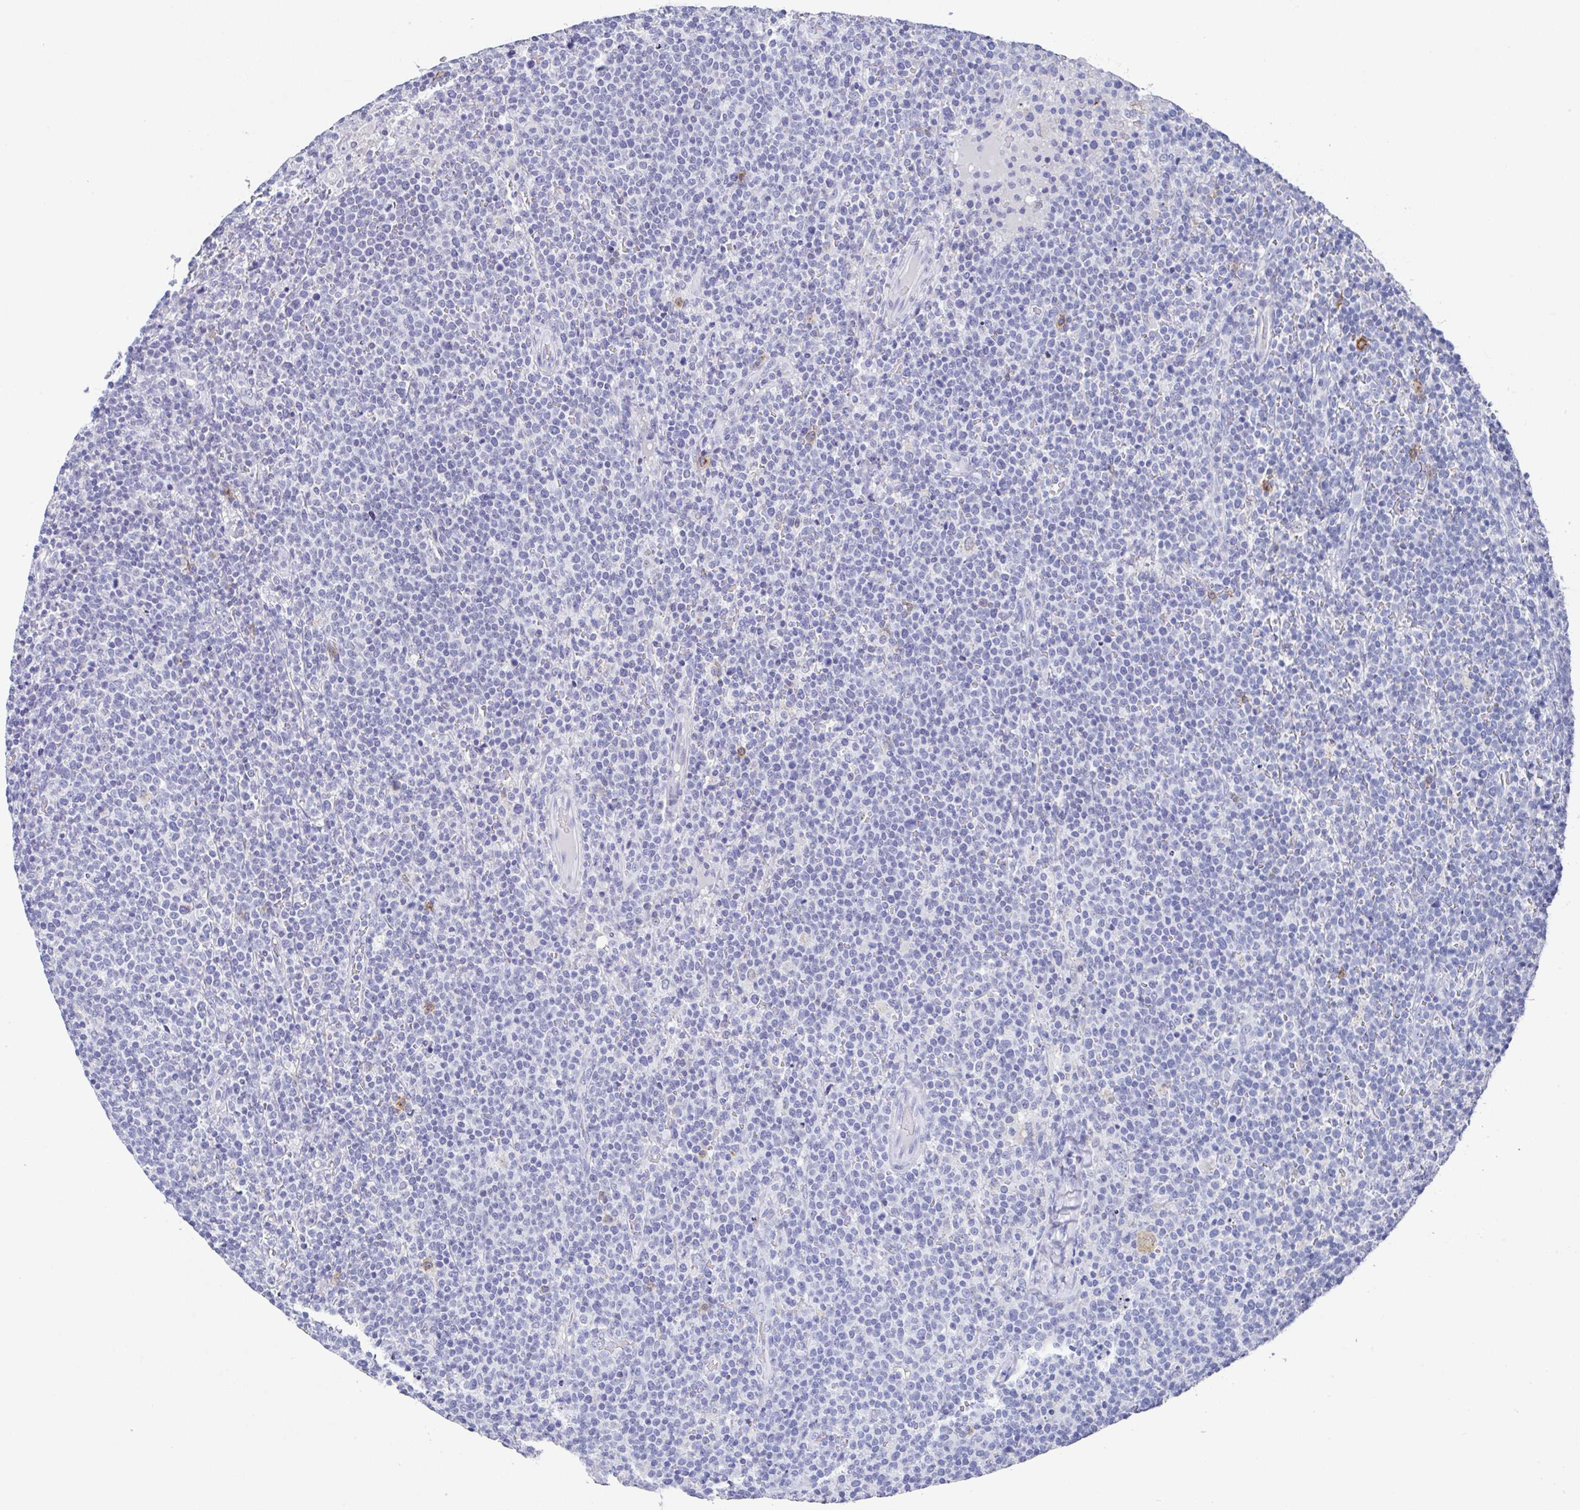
{"staining": {"intensity": "negative", "quantity": "none", "location": "none"}, "tissue": "lymphoma", "cell_type": "Tumor cells", "image_type": "cancer", "snomed": [{"axis": "morphology", "description": "Malignant lymphoma, non-Hodgkin's type, High grade"}, {"axis": "topography", "description": "Lymph node"}], "caption": "IHC photomicrograph of neoplastic tissue: high-grade malignant lymphoma, non-Hodgkin's type stained with DAB (3,3'-diaminobenzidine) reveals no significant protein expression in tumor cells.", "gene": "TNFRSF8", "patient": {"sex": "male", "age": 61}}